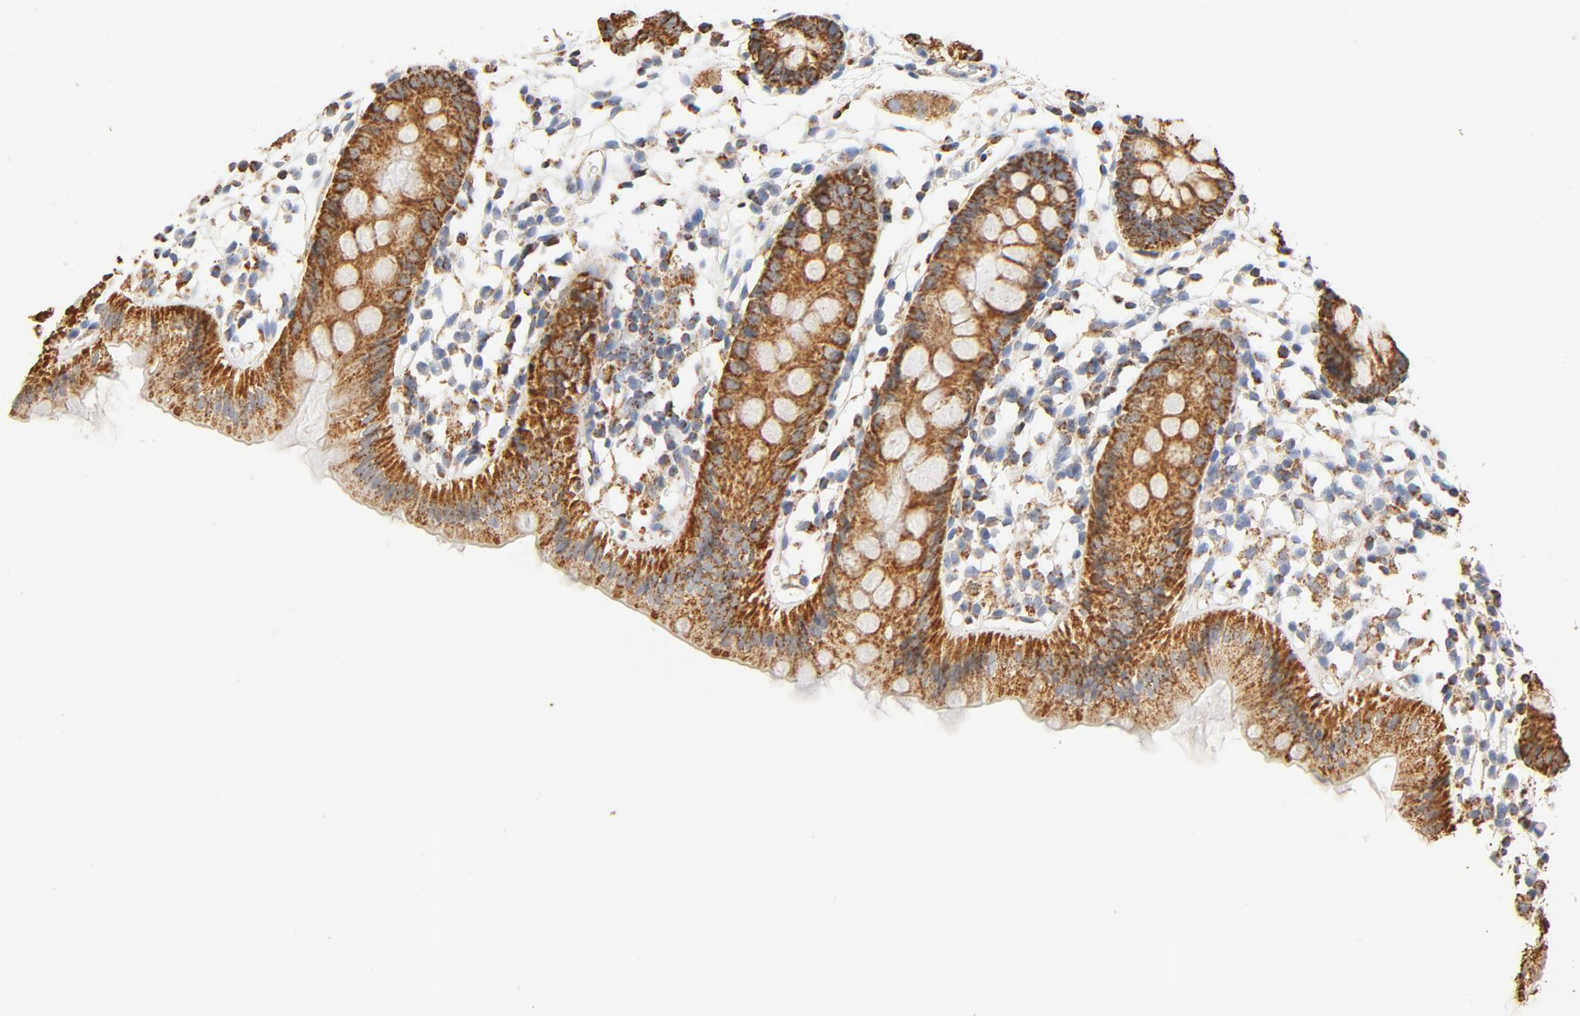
{"staining": {"intensity": "weak", "quantity": ">75%", "location": "cytoplasmic/membranous"}, "tissue": "colon", "cell_type": "Endothelial cells", "image_type": "normal", "snomed": [{"axis": "morphology", "description": "Normal tissue, NOS"}, {"axis": "topography", "description": "Colon"}], "caption": "IHC (DAB (3,3'-diaminobenzidine)) staining of unremarkable human colon exhibits weak cytoplasmic/membranous protein positivity in about >75% of endothelial cells.", "gene": "COX4I1", "patient": {"sex": "male", "age": 14}}